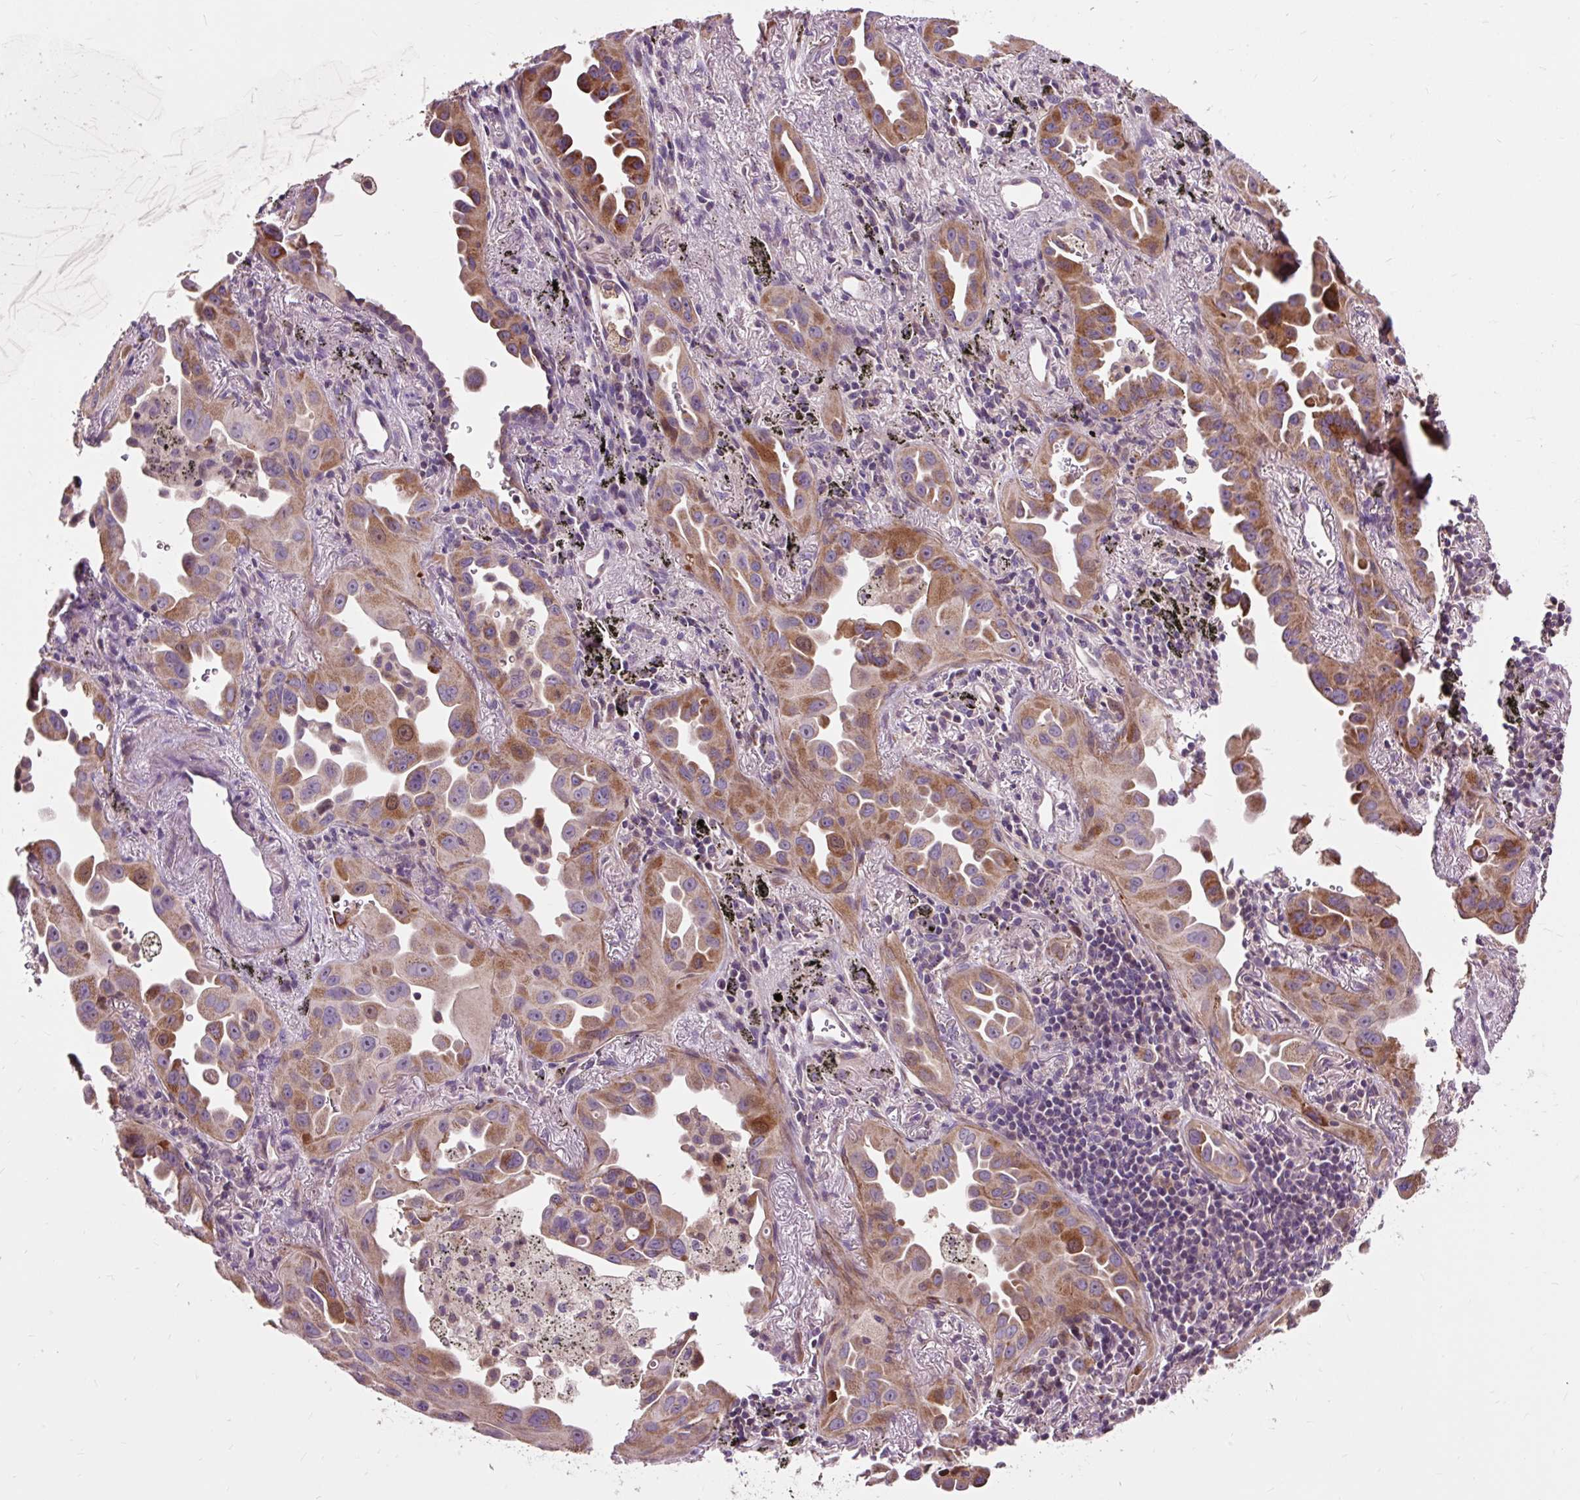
{"staining": {"intensity": "moderate", "quantity": ">75%", "location": "cytoplasmic/membranous"}, "tissue": "lung cancer", "cell_type": "Tumor cells", "image_type": "cancer", "snomed": [{"axis": "morphology", "description": "Adenocarcinoma, NOS"}, {"axis": "topography", "description": "Lung"}], "caption": "About >75% of tumor cells in human lung adenocarcinoma reveal moderate cytoplasmic/membranous protein expression as visualized by brown immunohistochemical staining.", "gene": "PRIMPOL", "patient": {"sex": "male", "age": 68}}